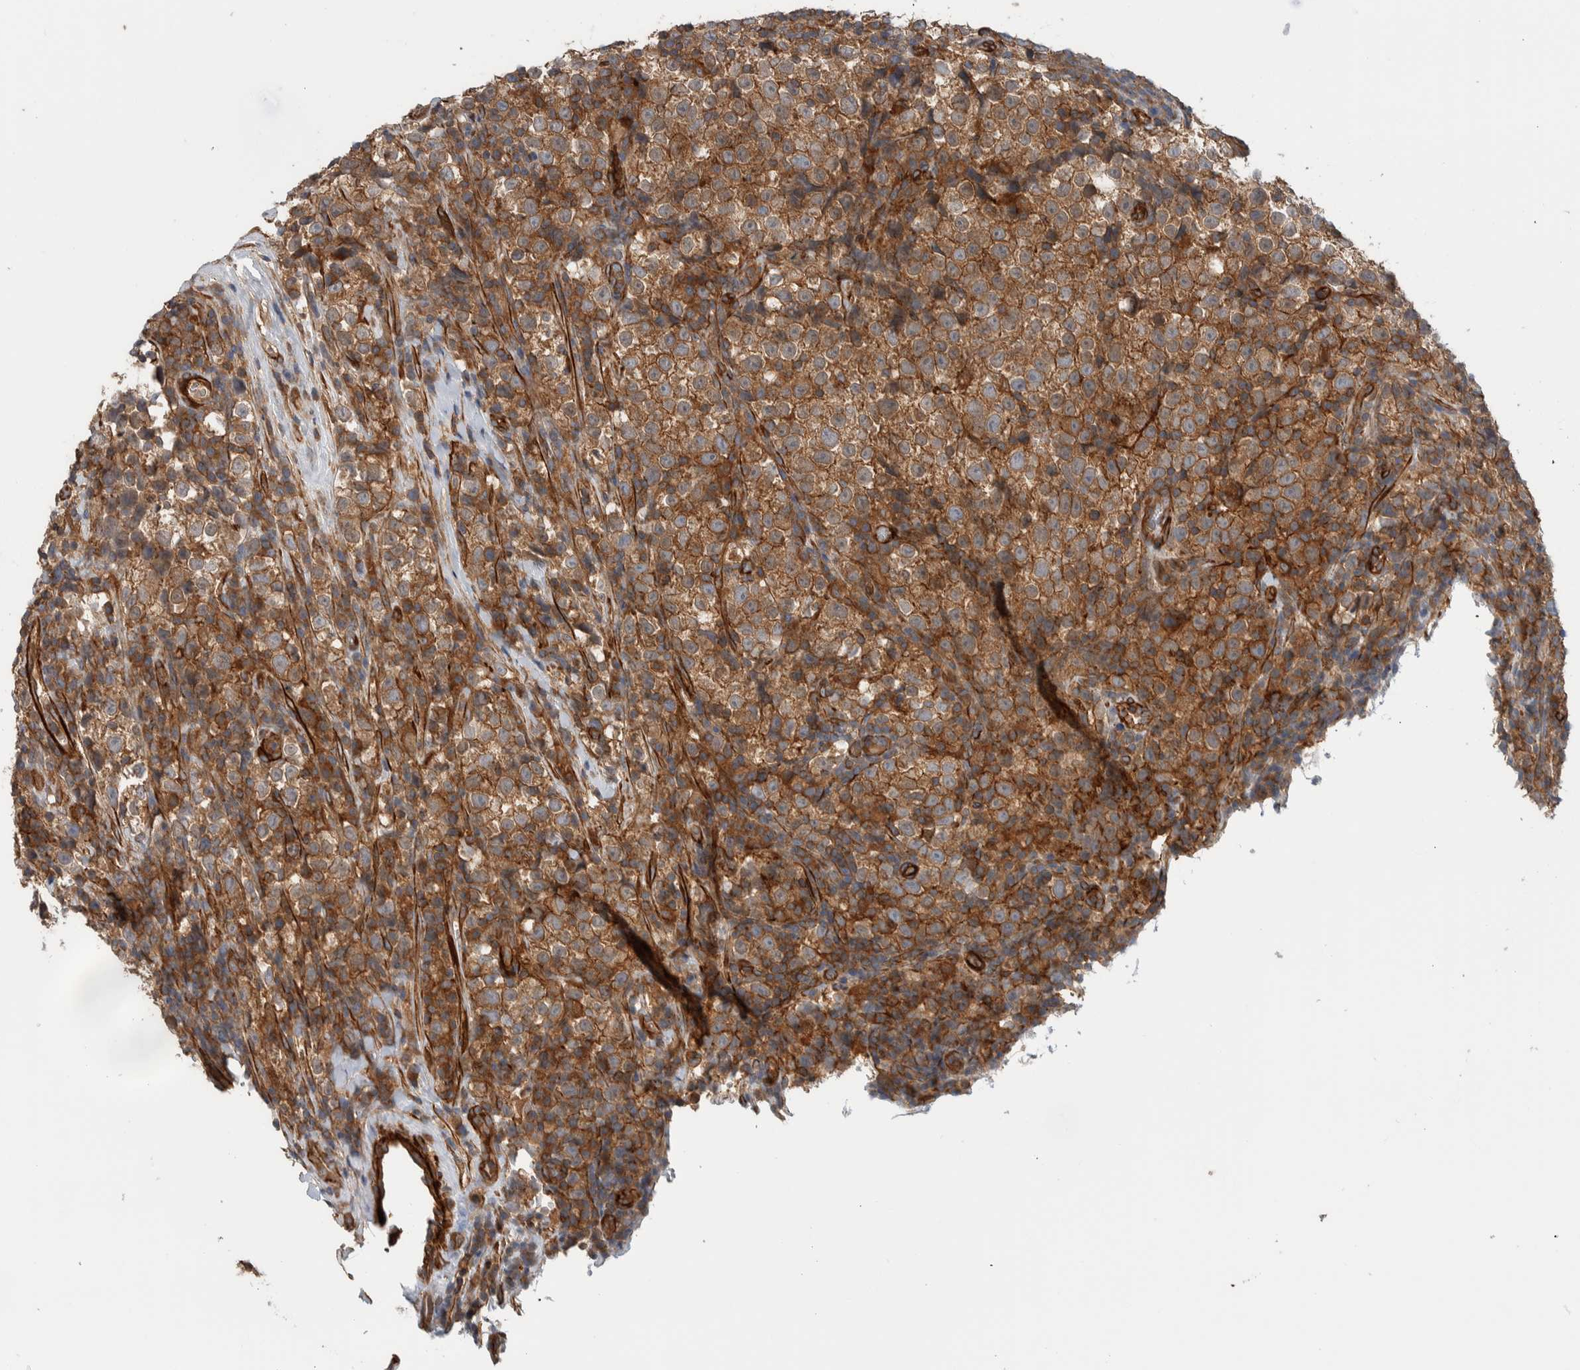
{"staining": {"intensity": "moderate", "quantity": ">75%", "location": "cytoplasmic/membranous"}, "tissue": "testis cancer", "cell_type": "Tumor cells", "image_type": "cancer", "snomed": [{"axis": "morphology", "description": "Normal tissue, NOS"}, {"axis": "morphology", "description": "Seminoma, NOS"}, {"axis": "topography", "description": "Testis"}], "caption": "About >75% of tumor cells in human seminoma (testis) reveal moderate cytoplasmic/membranous protein staining as visualized by brown immunohistochemical staining.", "gene": "MPRIP", "patient": {"sex": "male", "age": 43}}